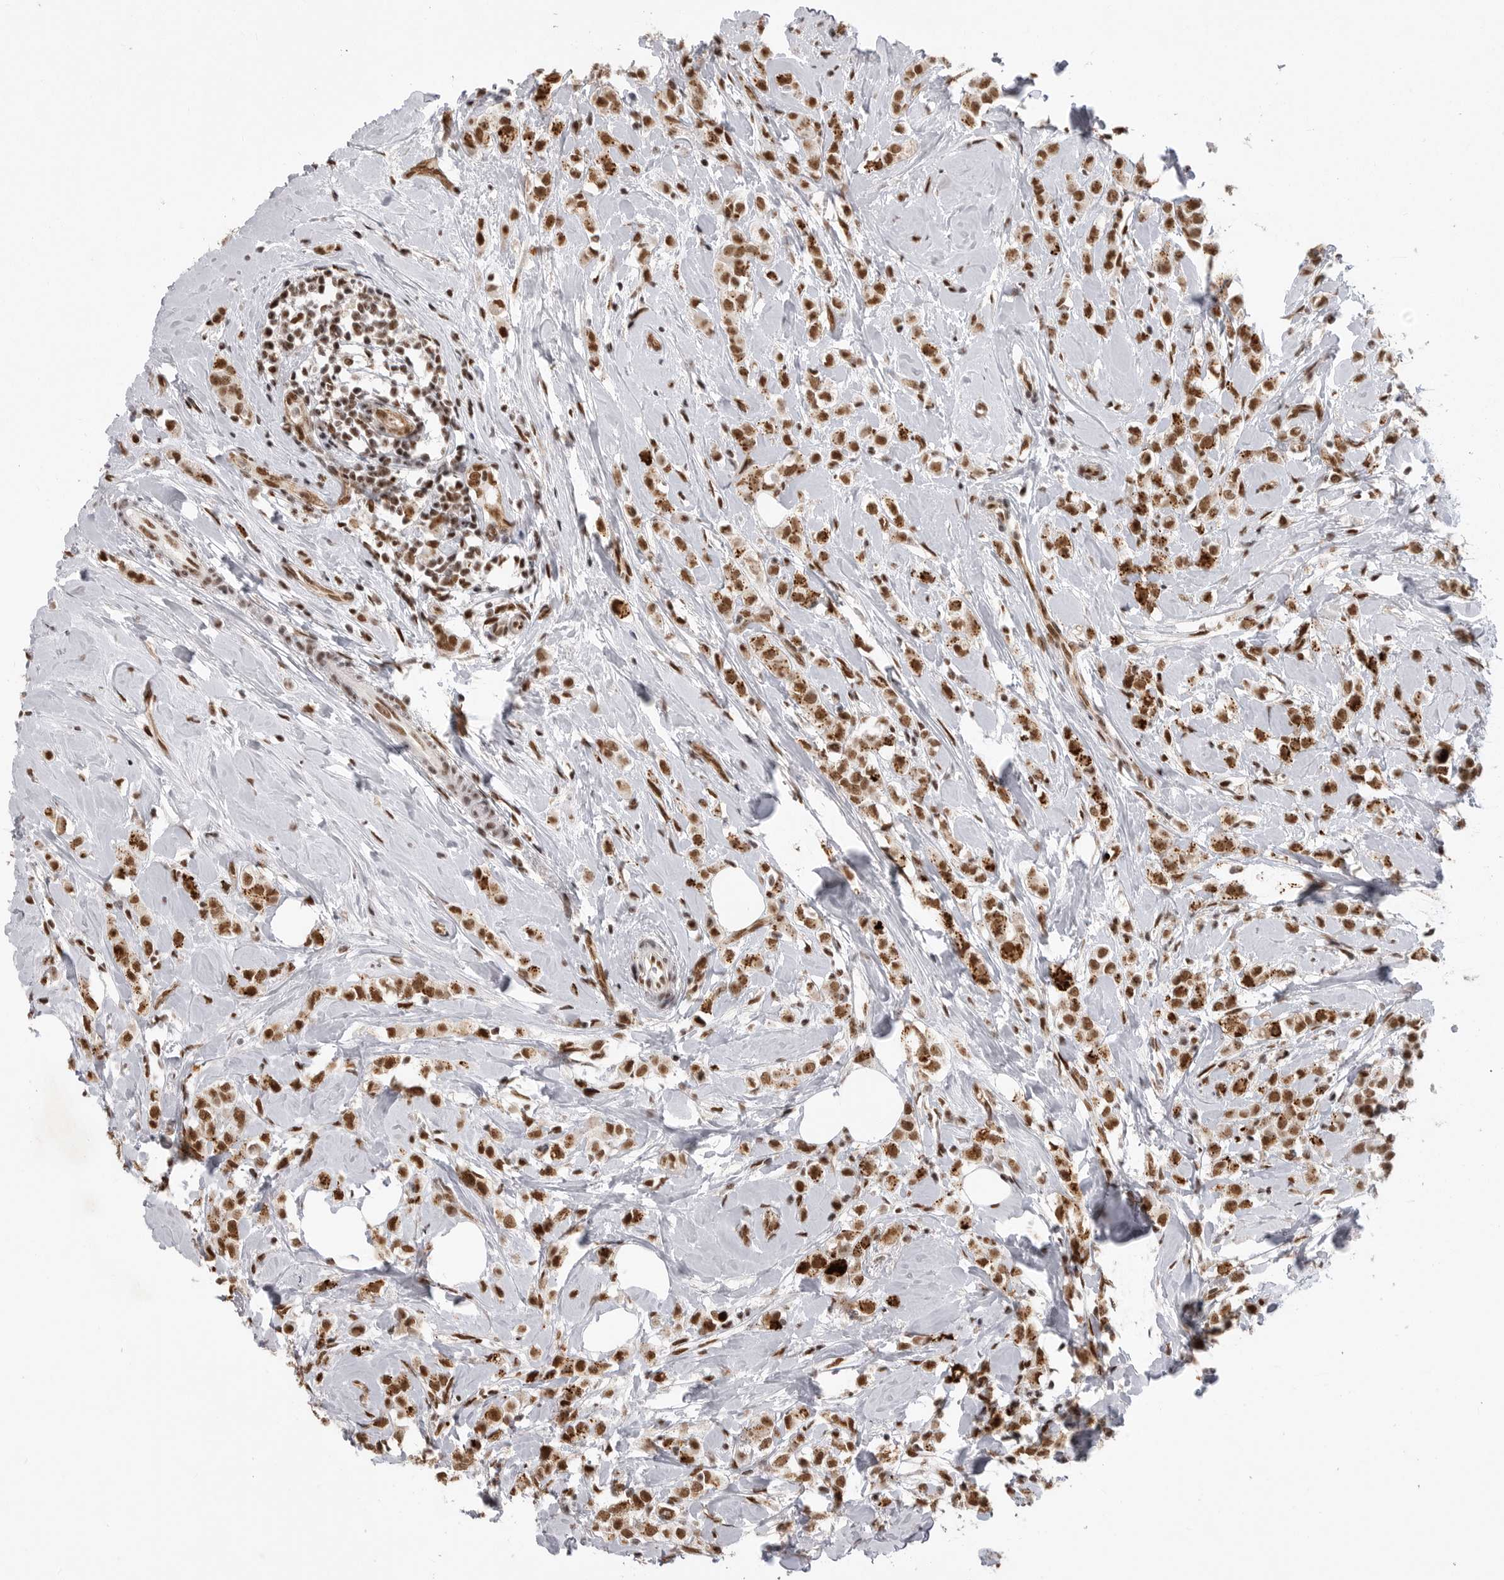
{"staining": {"intensity": "strong", "quantity": ">75%", "location": "nuclear"}, "tissue": "breast cancer", "cell_type": "Tumor cells", "image_type": "cancer", "snomed": [{"axis": "morphology", "description": "Lobular carcinoma"}, {"axis": "topography", "description": "Breast"}], "caption": "Immunohistochemistry (IHC) micrograph of breast cancer stained for a protein (brown), which reveals high levels of strong nuclear expression in approximately >75% of tumor cells.", "gene": "PPP1R8", "patient": {"sex": "female", "age": 47}}